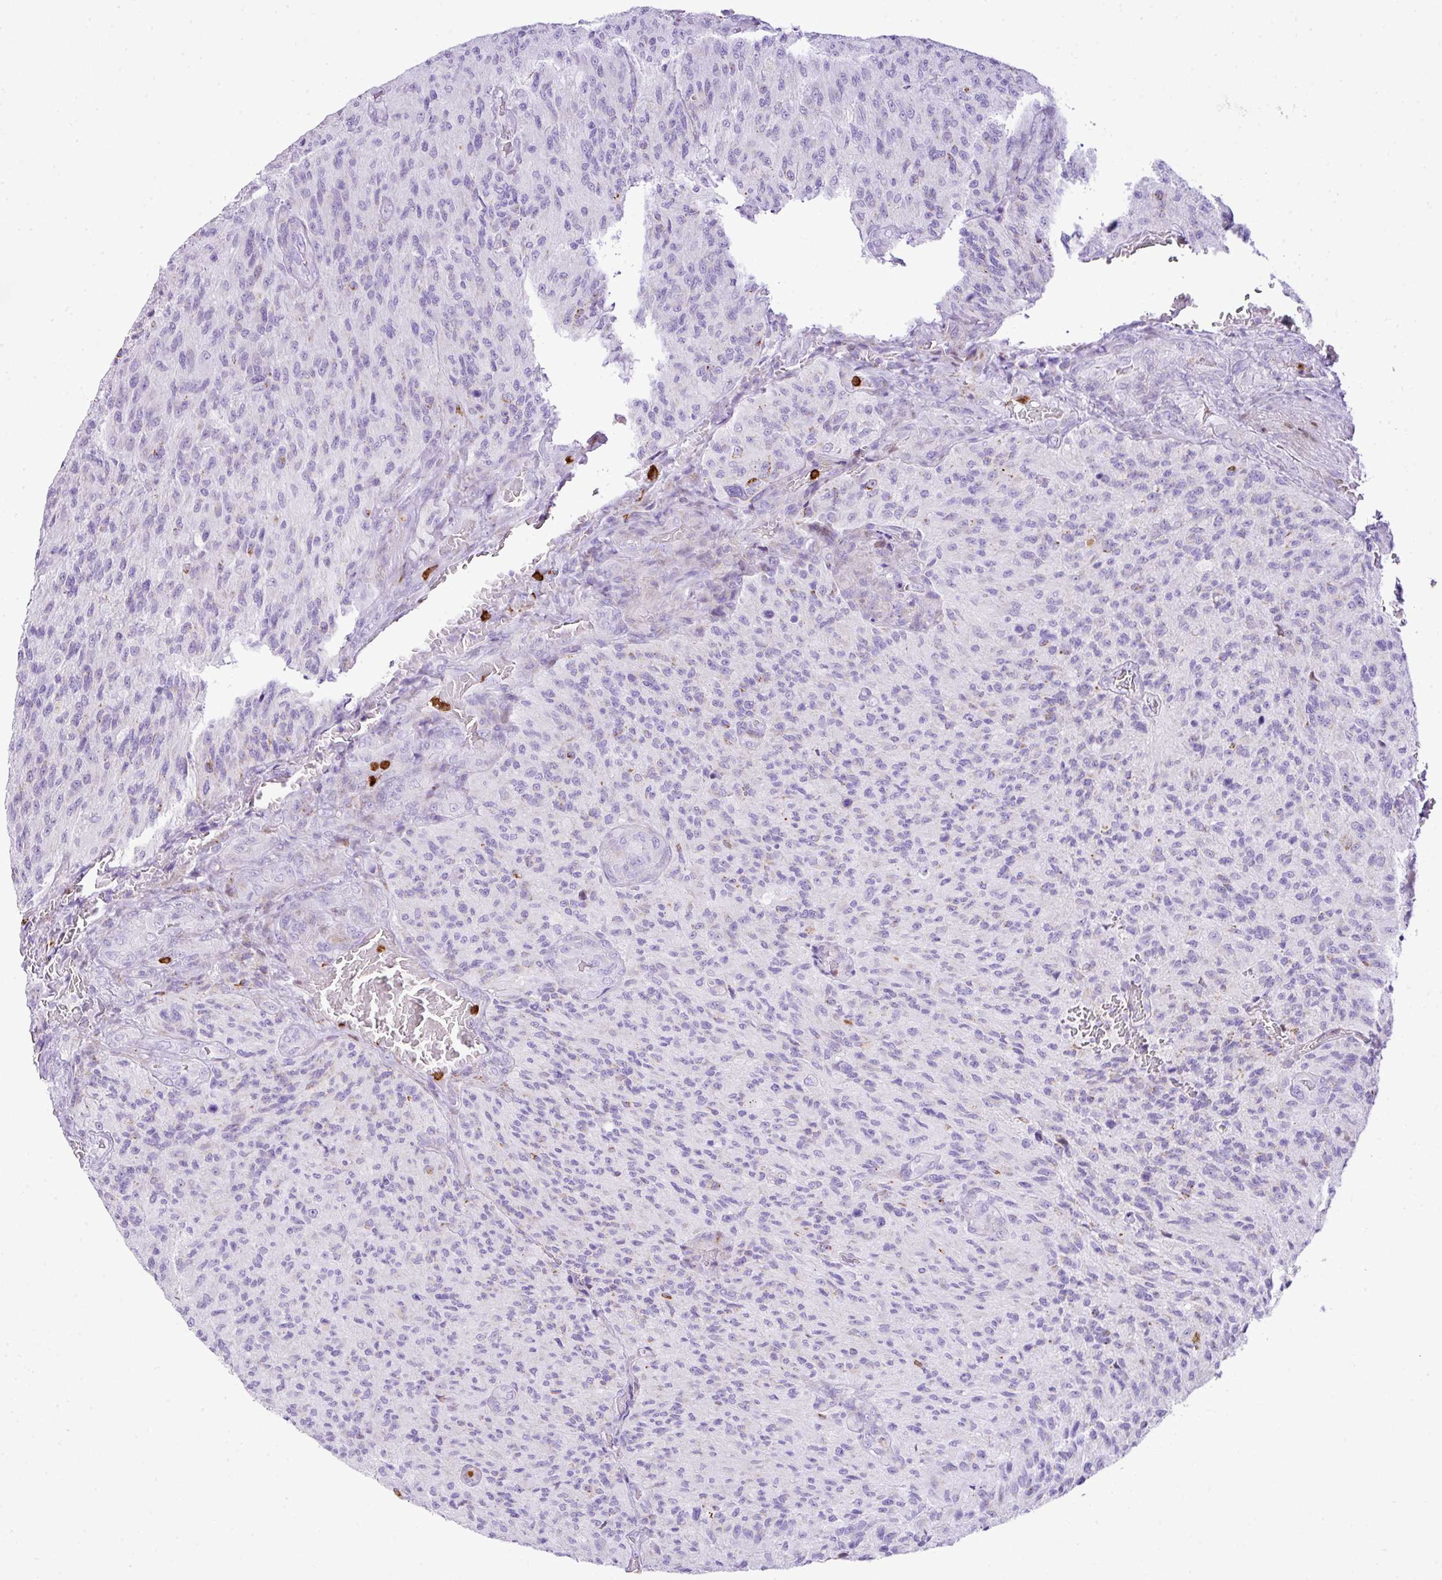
{"staining": {"intensity": "negative", "quantity": "none", "location": "none"}, "tissue": "glioma", "cell_type": "Tumor cells", "image_type": "cancer", "snomed": [{"axis": "morphology", "description": "Normal tissue, NOS"}, {"axis": "morphology", "description": "Glioma, malignant, High grade"}, {"axis": "topography", "description": "Cerebral cortex"}], "caption": "Image shows no protein staining in tumor cells of high-grade glioma (malignant) tissue. (DAB (3,3'-diaminobenzidine) immunohistochemistry (IHC), high magnification).", "gene": "RCAN2", "patient": {"sex": "male", "age": 56}}